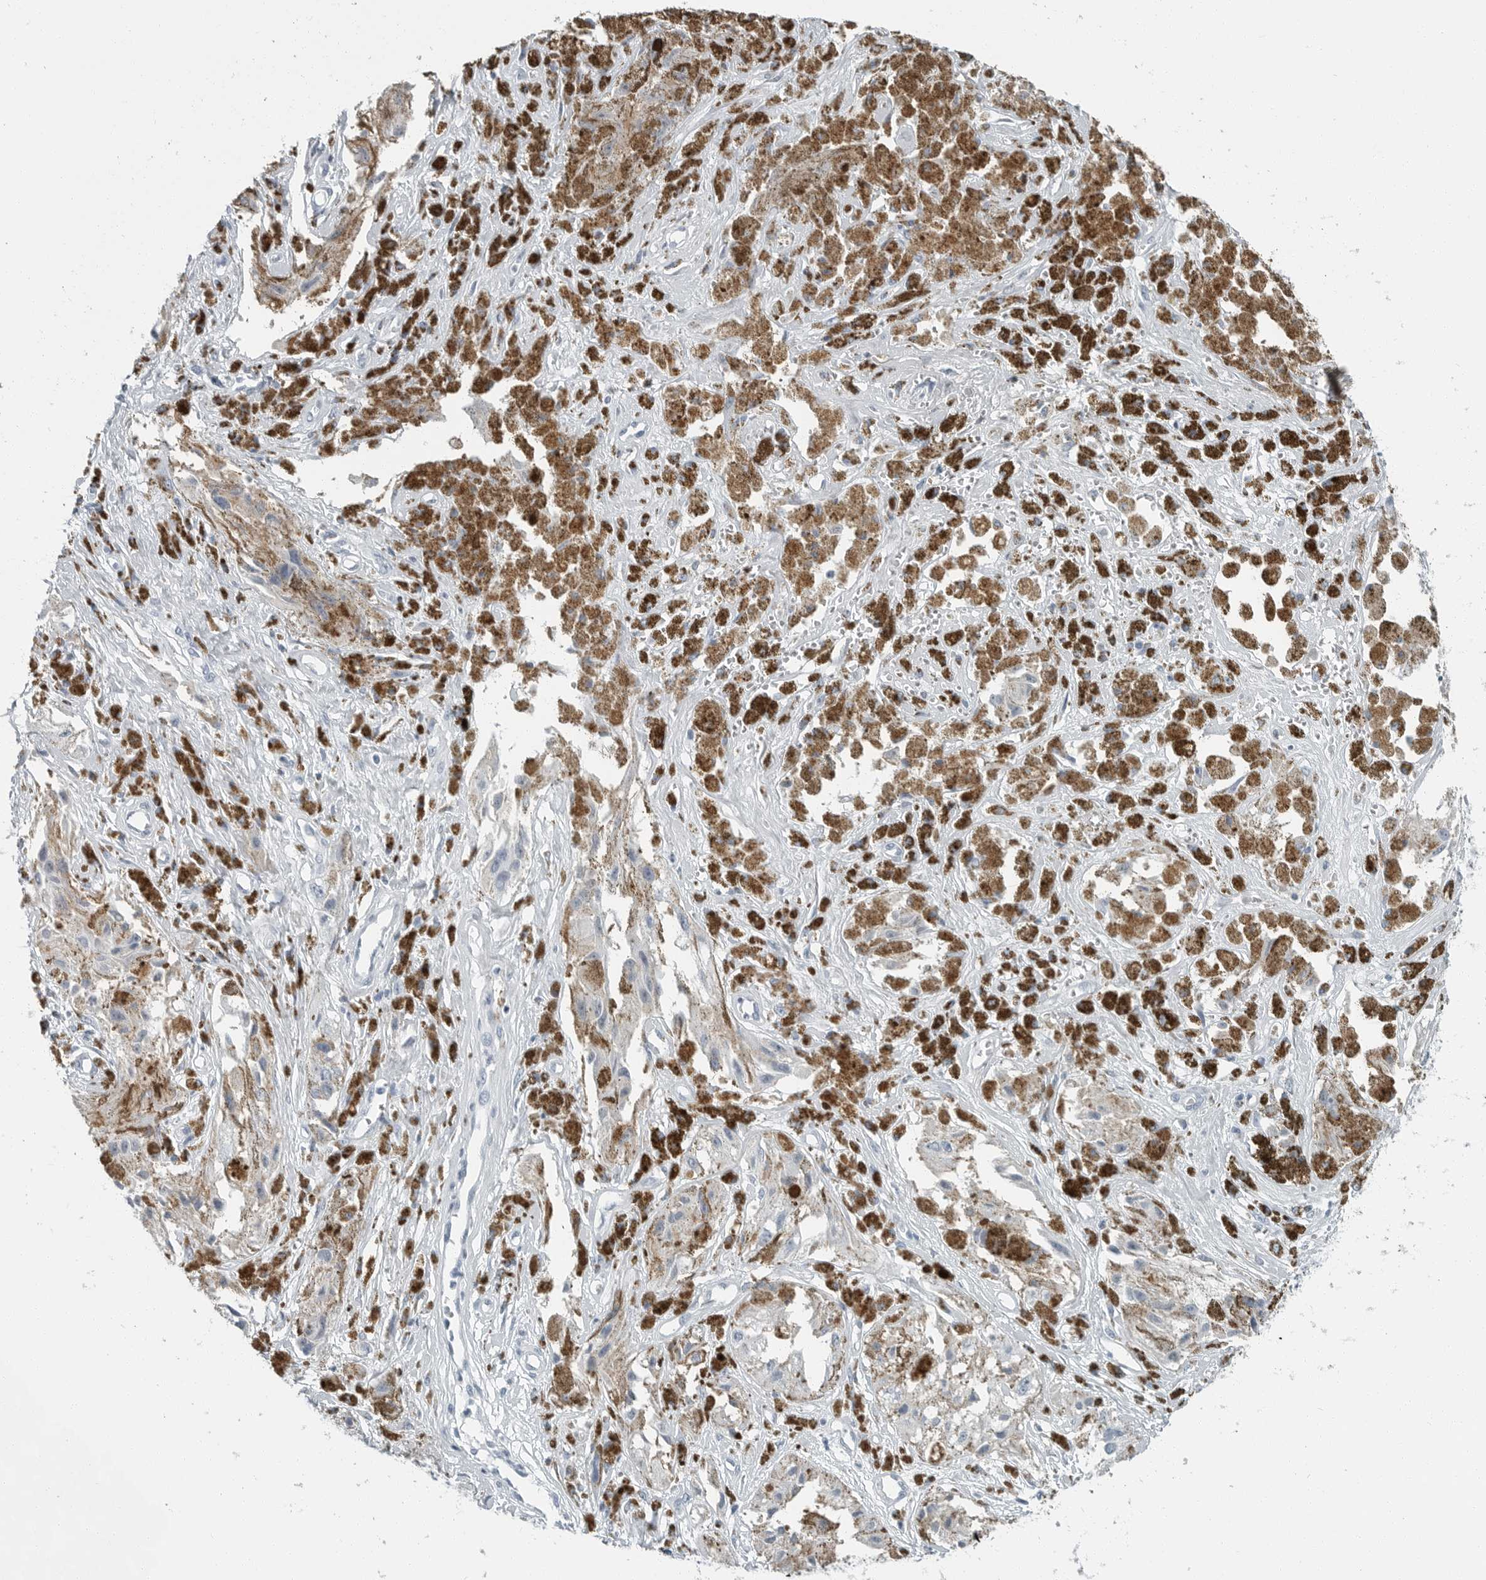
{"staining": {"intensity": "negative", "quantity": "none", "location": "none"}, "tissue": "melanoma", "cell_type": "Tumor cells", "image_type": "cancer", "snomed": [{"axis": "morphology", "description": "Malignant melanoma, NOS"}, {"axis": "topography", "description": "Skin"}], "caption": "IHC histopathology image of malignant melanoma stained for a protein (brown), which shows no expression in tumor cells.", "gene": "ZPBP2", "patient": {"sex": "male", "age": 88}}